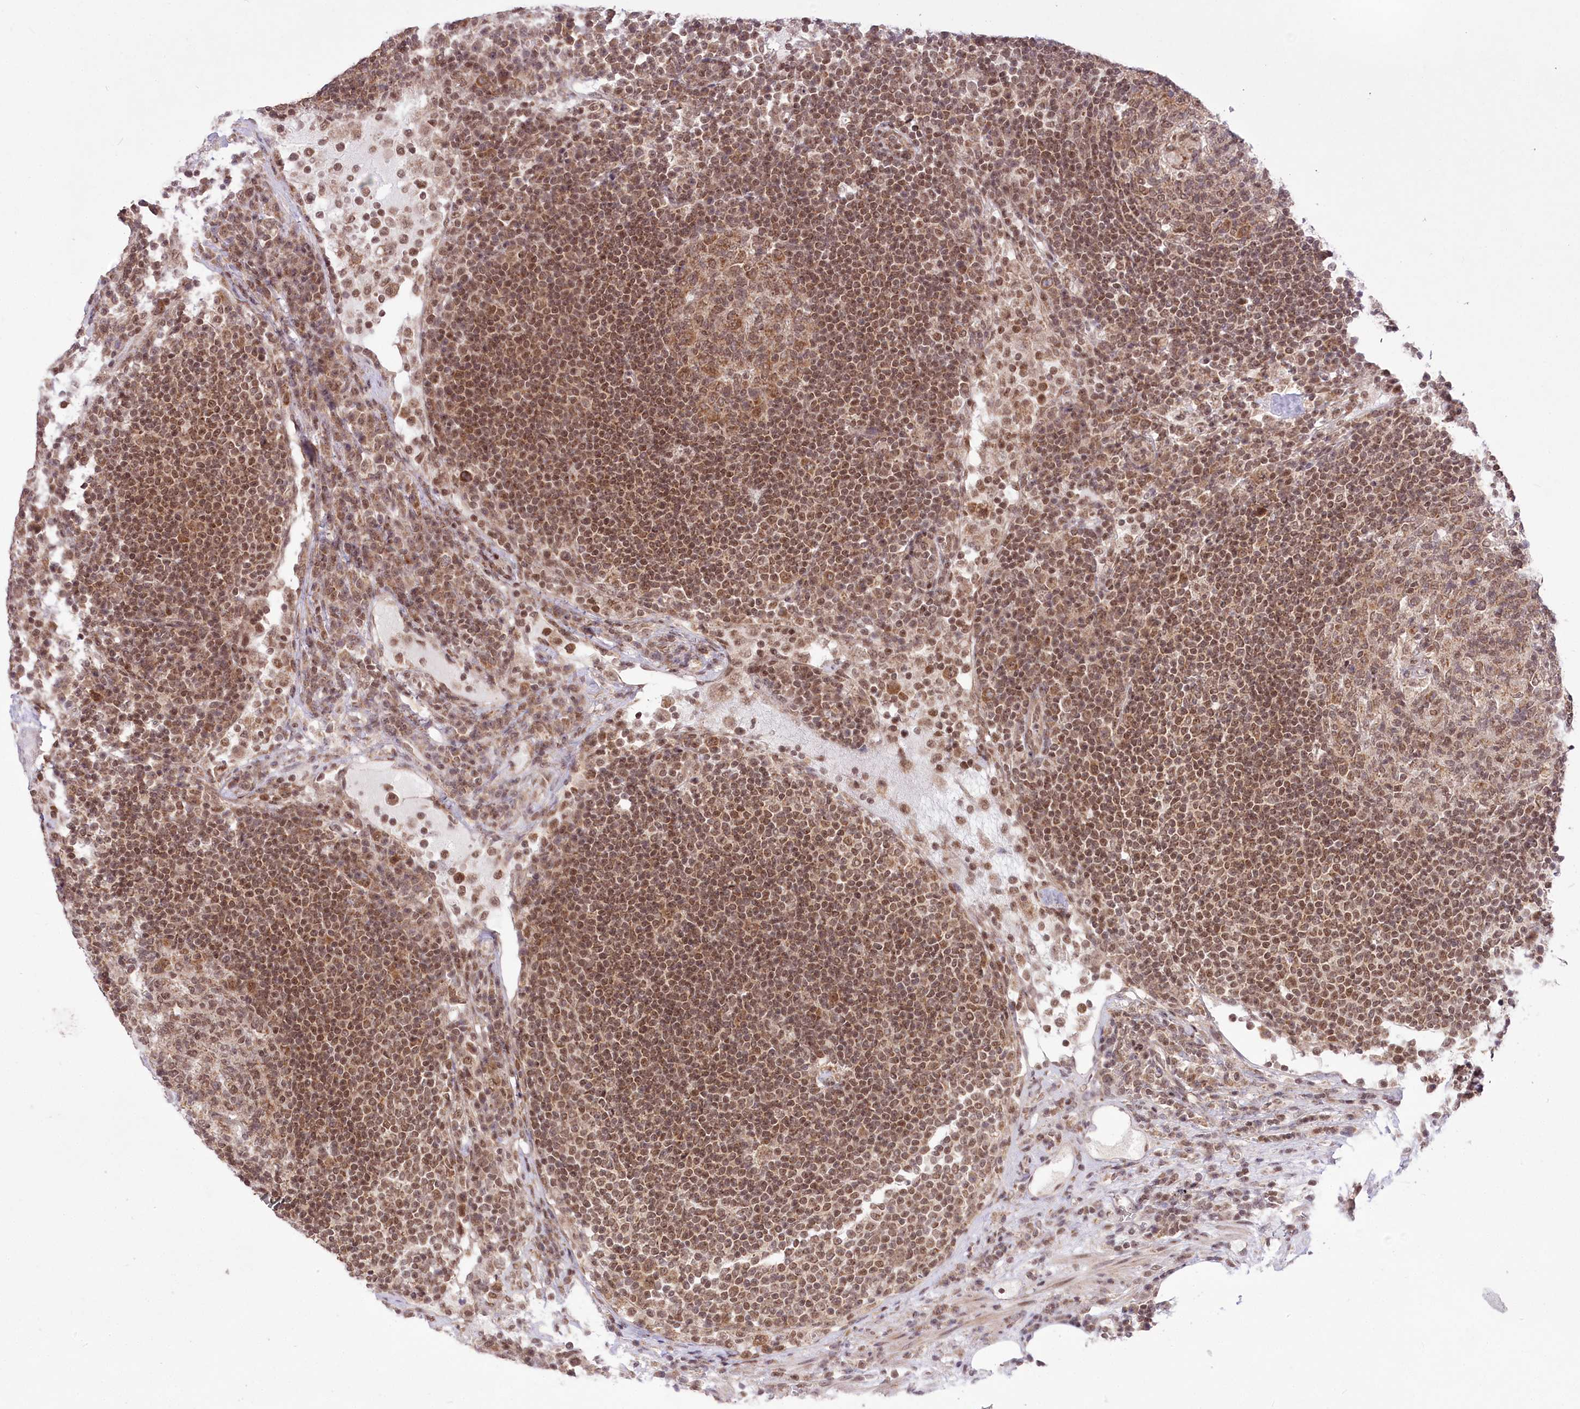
{"staining": {"intensity": "moderate", "quantity": ">75%", "location": "cytoplasmic/membranous,nuclear"}, "tissue": "lymph node", "cell_type": "Germinal center cells", "image_type": "normal", "snomed": [{"axis": "morphology", "description": "Normal tissue, NOS"}, {"axis": "topography", "description": "Lymph node"}], "caption": "High-magnification brightfield microscopy of normal lymph node stained with DAB (brown) and counterstained with hematoxylin (blue). germinal center cells exhibit moderate cytoplasmic/membranous,nuclear positivity is identified in about>75% of cells. Nuclei are stained in blue.", "gene": "ZMAT2", "patient": {"sex": "female", "age": 53}}